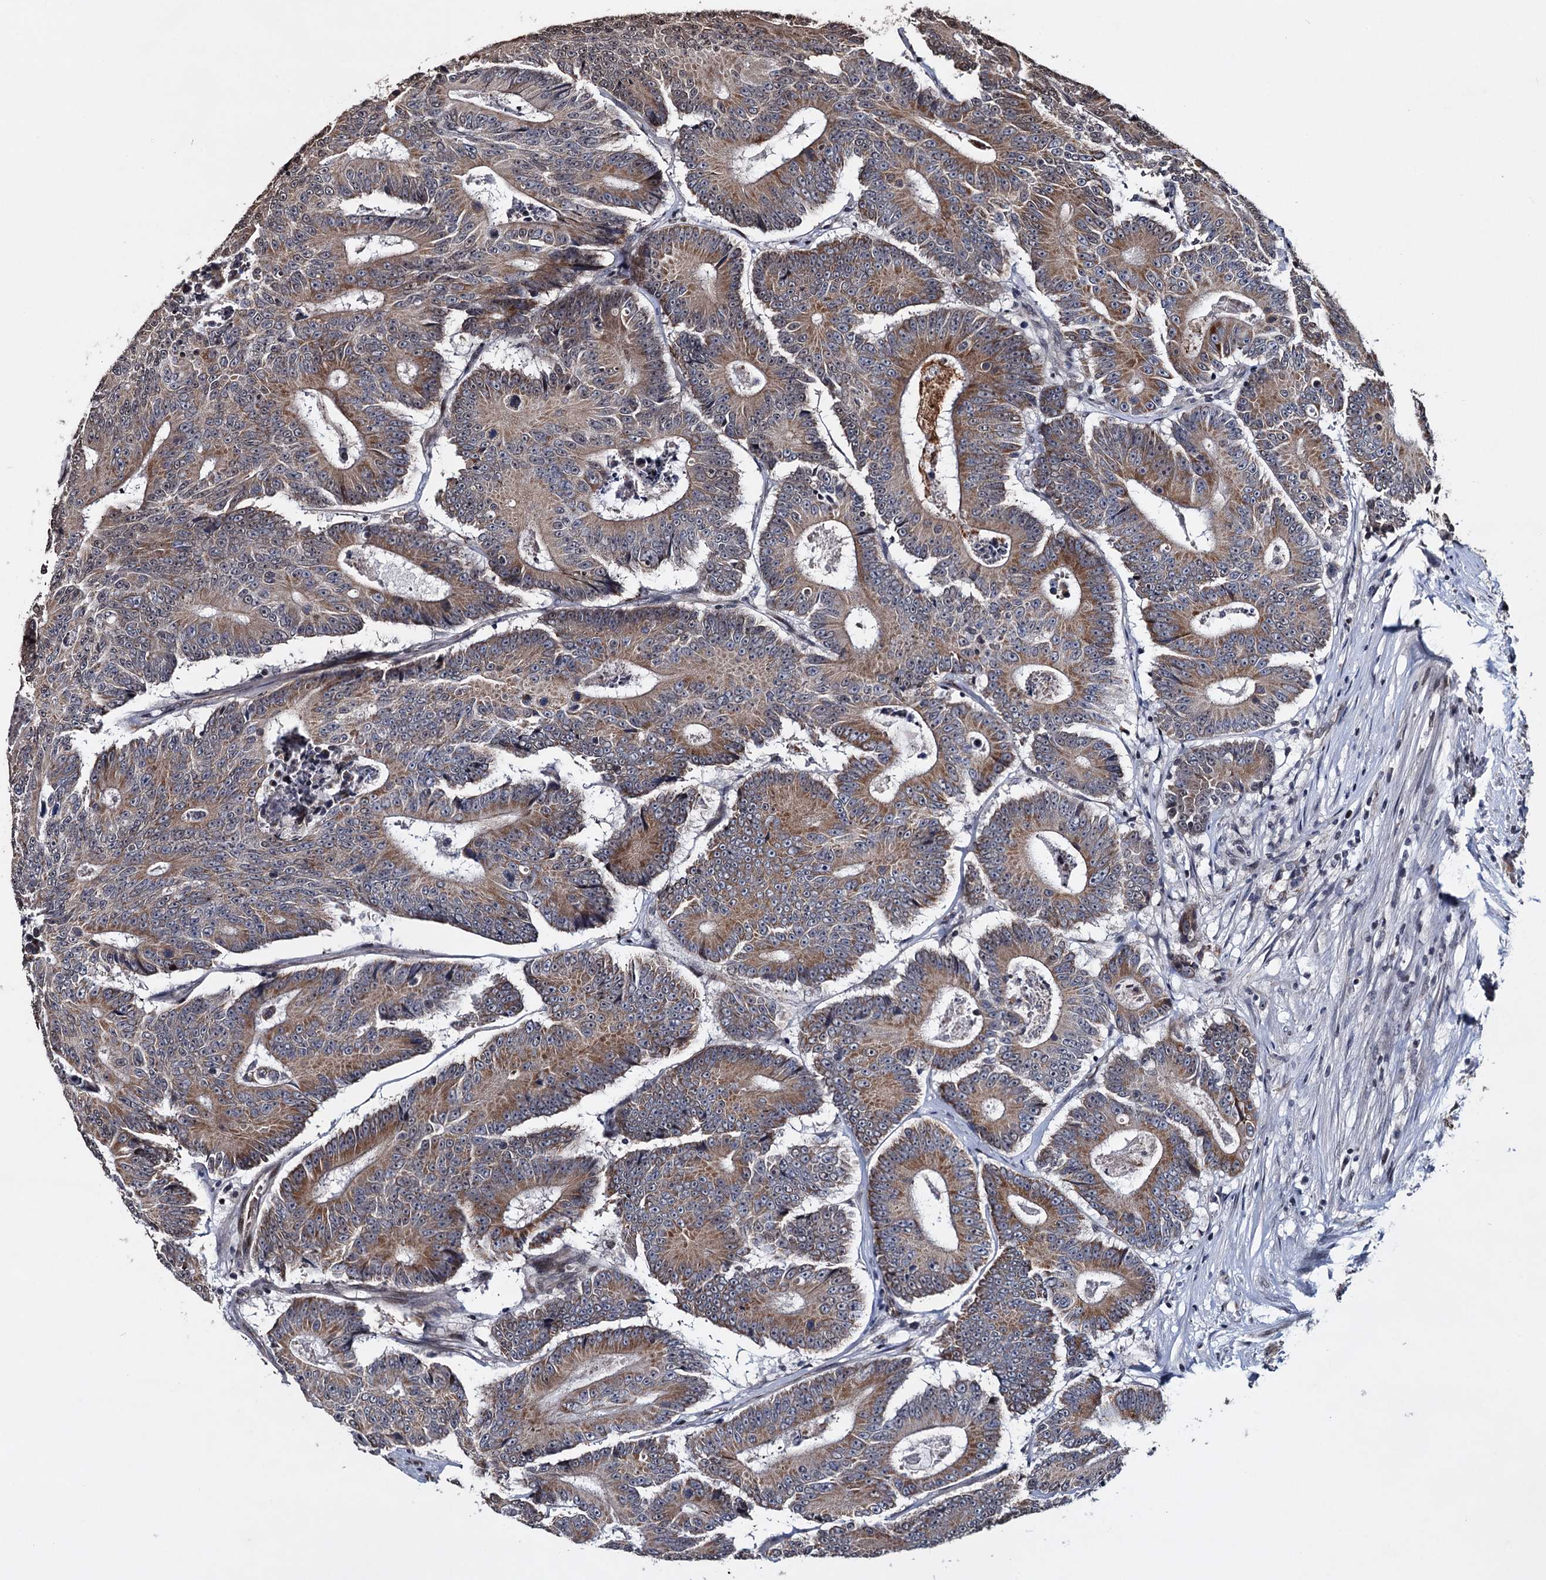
{"staining": {"intensity": "moderate", "quantity": "25%-75%", "location": "cytoplasmic/membranous"}, "tissue": "colorectal cancer", "cell_type": "Tumor cells", "image_type": "cancer", "snomed": [{"axis": "morphology", "description": "Adenocarcinoma, NOS"}, {"axis": "topography", "description": "Colon"}], "caption": "An image showing moderate cytoplasmic/membranous expression in approximately 25%-75% of tumor cells in colorectal cancer (adenocarcinoma), as visualized by brown immunohistochemical staining.", "gene": "EYA4", "patient": {"sex": "male", "age": 83}}